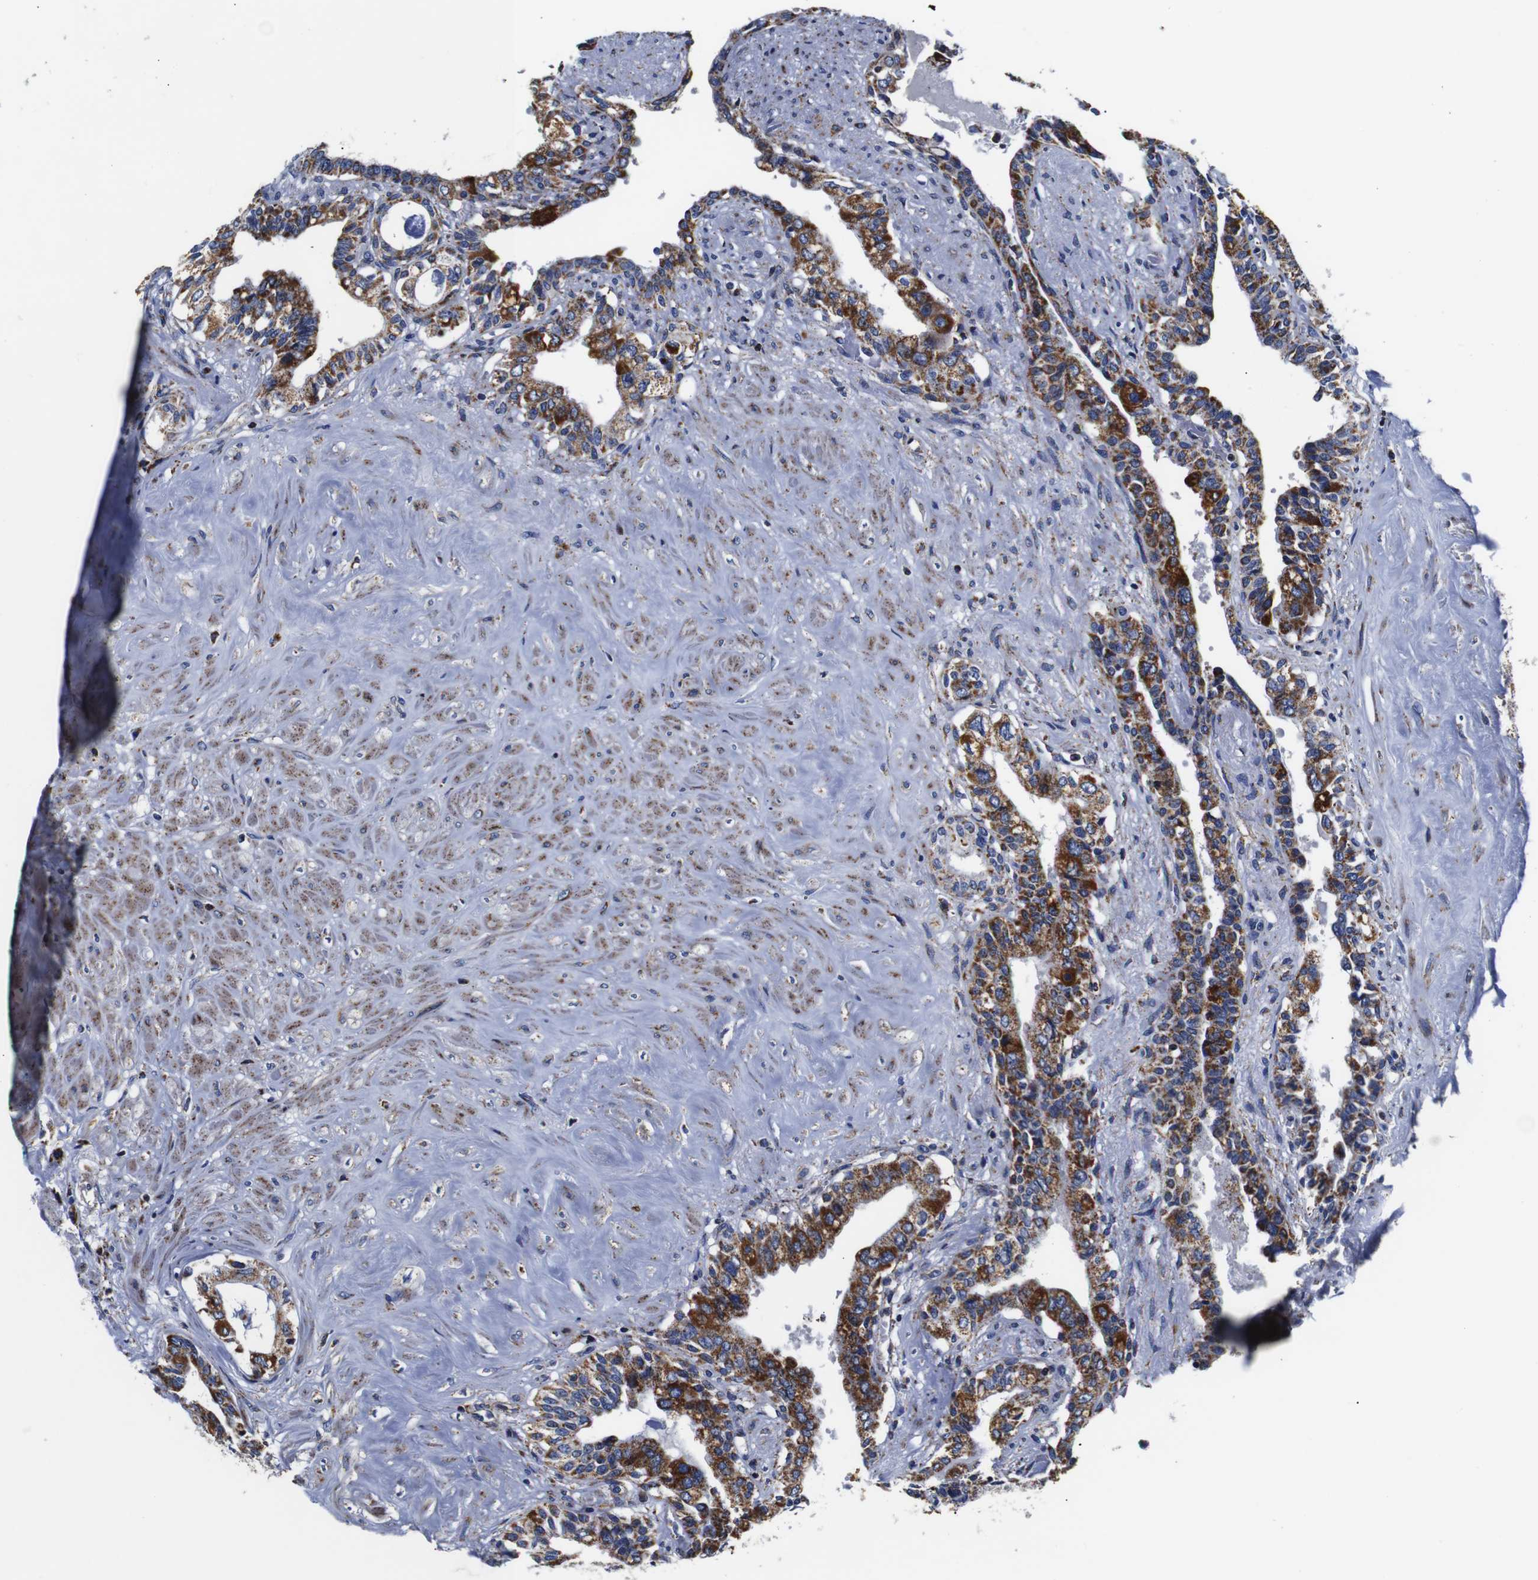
{"staining": {"intensity": "strong", "quantity": ">75%", "location": "cytoplasmic/membranous"}, "tissue": "seminal vesicle", "cell_type": "Glandular cells", "image_type": "normal", "snomed": [{"axis": "morphology", "description": "Normal tissue, NOS"}, {"axis": "topography", "description": "Seminal veicle"}], "caption": "Human seminal vesicle stained with a brown dye reveals strong cytoplasmic/membranous positive positivity in approximately >75% of glandular cells.", "gene": "FKBP9", "patient": {"sex": "male", "age": 63}}